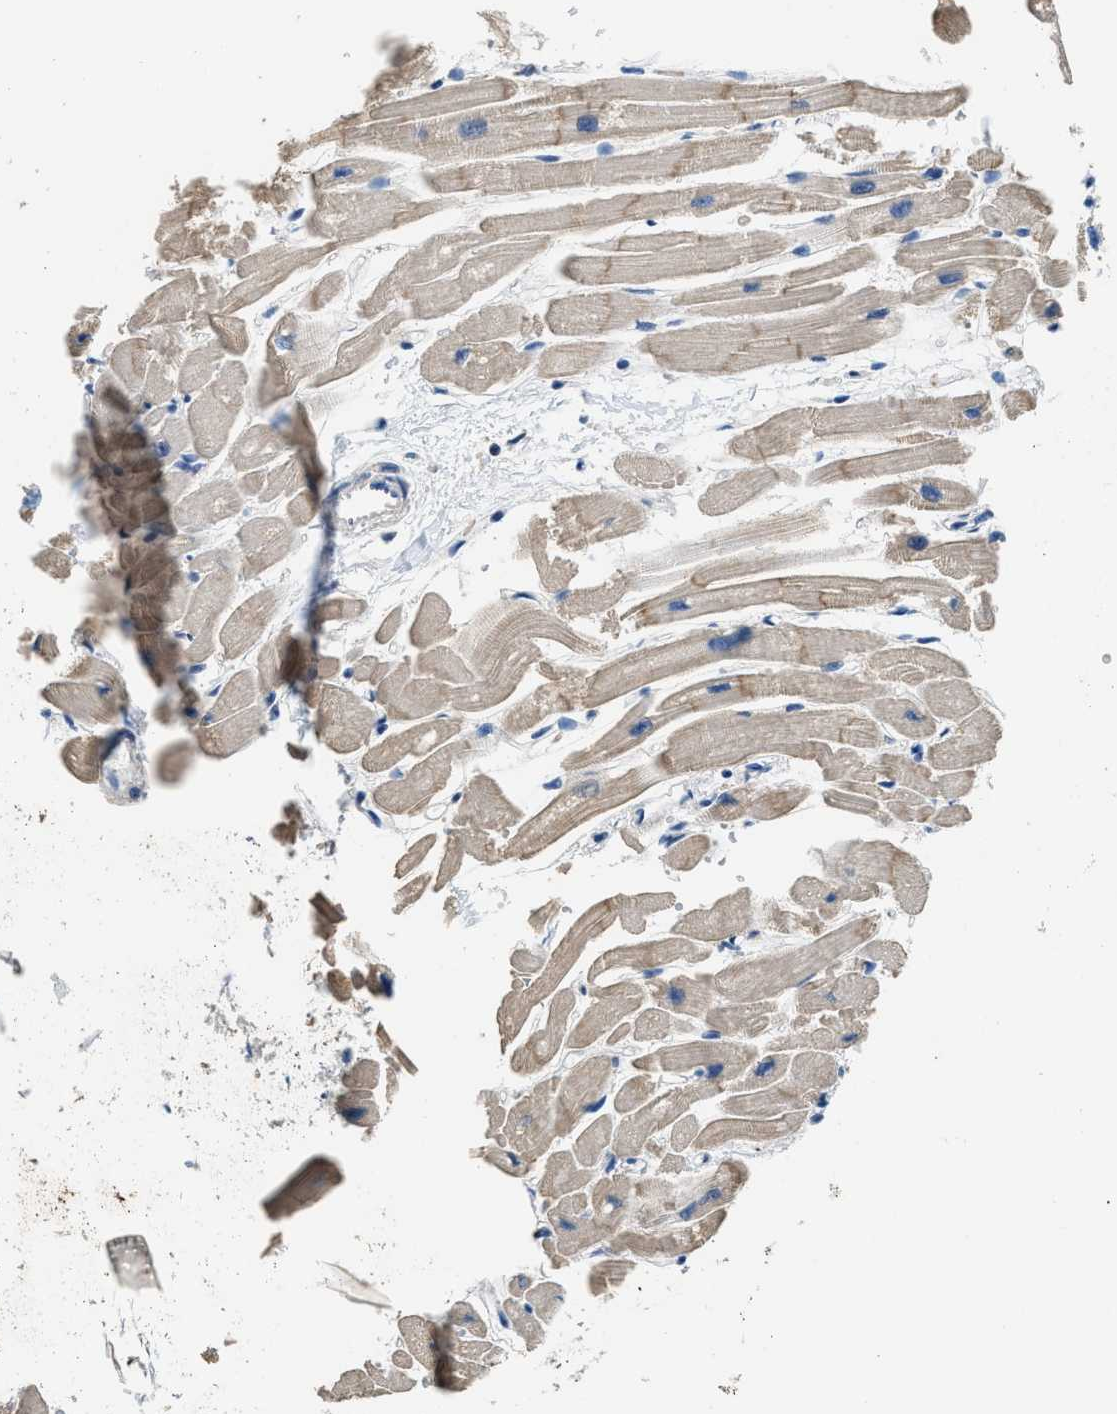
{"staining": {"intensity": "weak", "quantity": "<25%", "location": "cytoplasmic/membranous"}, "tissue": "heart muscle", "cell_type": "Cardiomyocytes", "image_type": "normal", "snomed": [{"axis": "morphology", "description": "Normal tissue, NOS"}, {"axis": "topography", "description": "Heart"}], "caption": "Immunohistochemistry photomicrograph of normal heart muscle: heart muscle stained with DAB (3,3'-diaminobenzidine) reveals no significant protein expression in cardiomyocytes.", "gene": "TOX", "patient": {"sex": "female", "age": 54}}